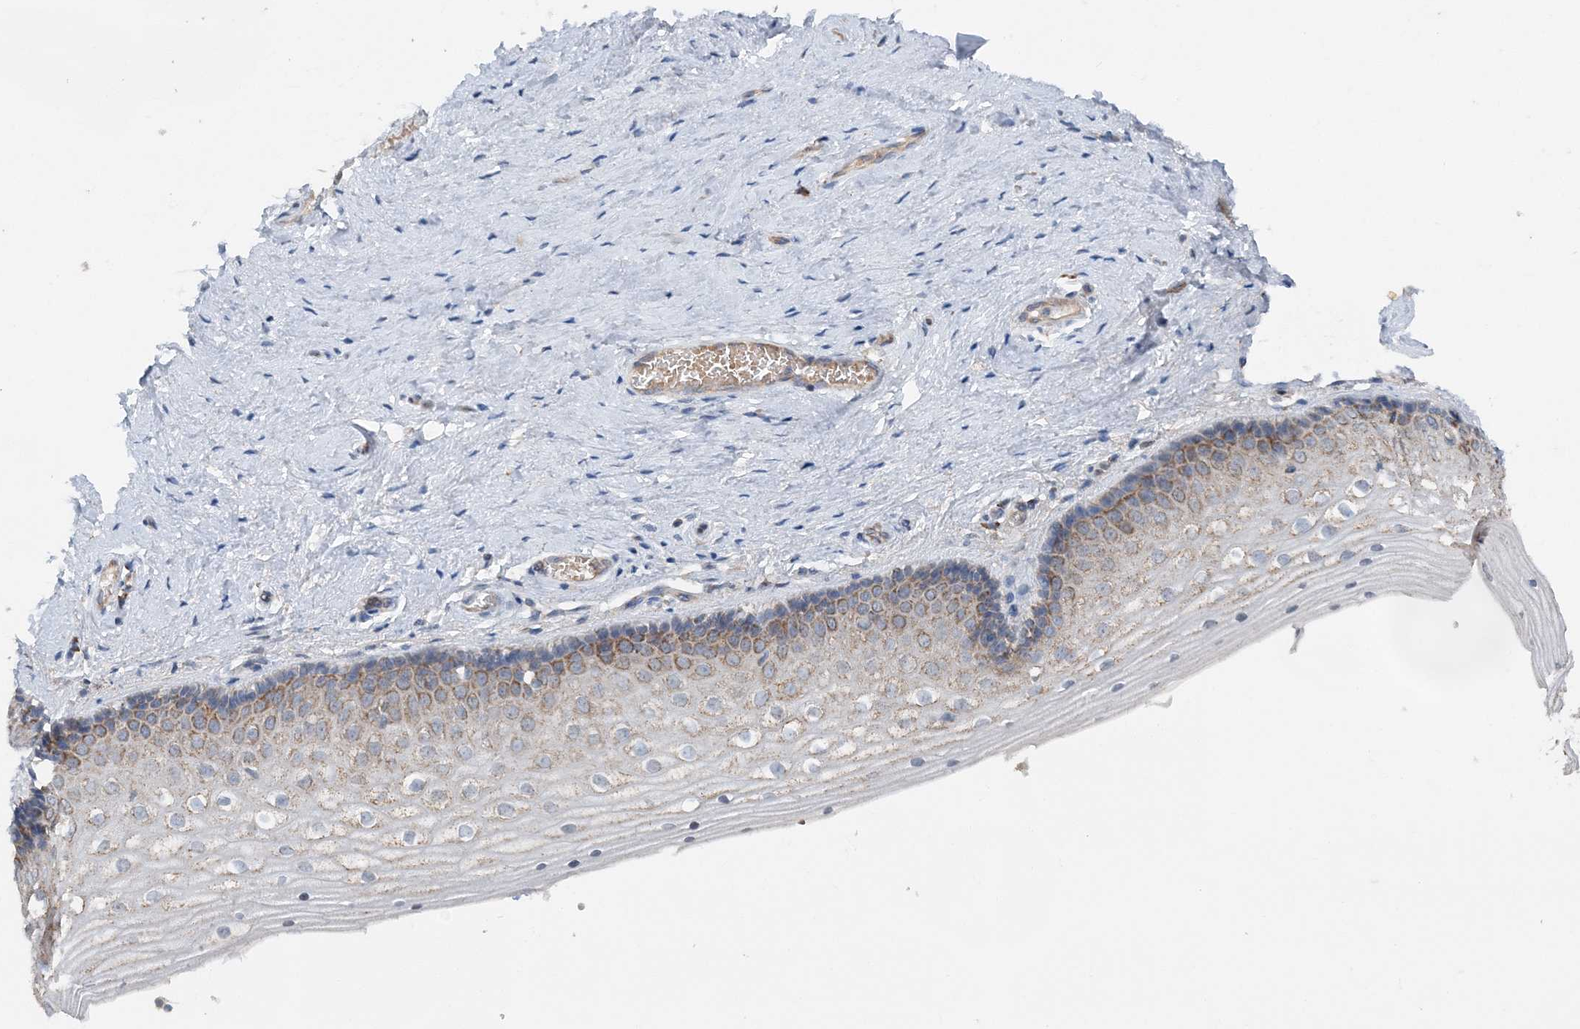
{"staining": {"intensity": "moderate", "quantity": "25%-75%", "location": "cytoplasmic/membranous"}, "tissue": "vagina", "cell_type": "Squamous epithelial cells", "image_type": "normal", "snomed": [{"axis": "morphology", "description": "Normal tissue, NOS"}, {"axis": "topography", "description": "Vagina"}], "caption": "Benign vagina exhibits moderate cytoplasmic/membranous expression in about 25%-75% of squamous epithelial cells, visualized by immunohistochemistry. The staining is performed using DAB (3,3'-diaminobenzidine) brown chromogen to label protein expression. The nuclei are counter-stained blue using hematoxylin.", "gene": "SPRY2", "patient": {"sex": "female", "age": 46}}